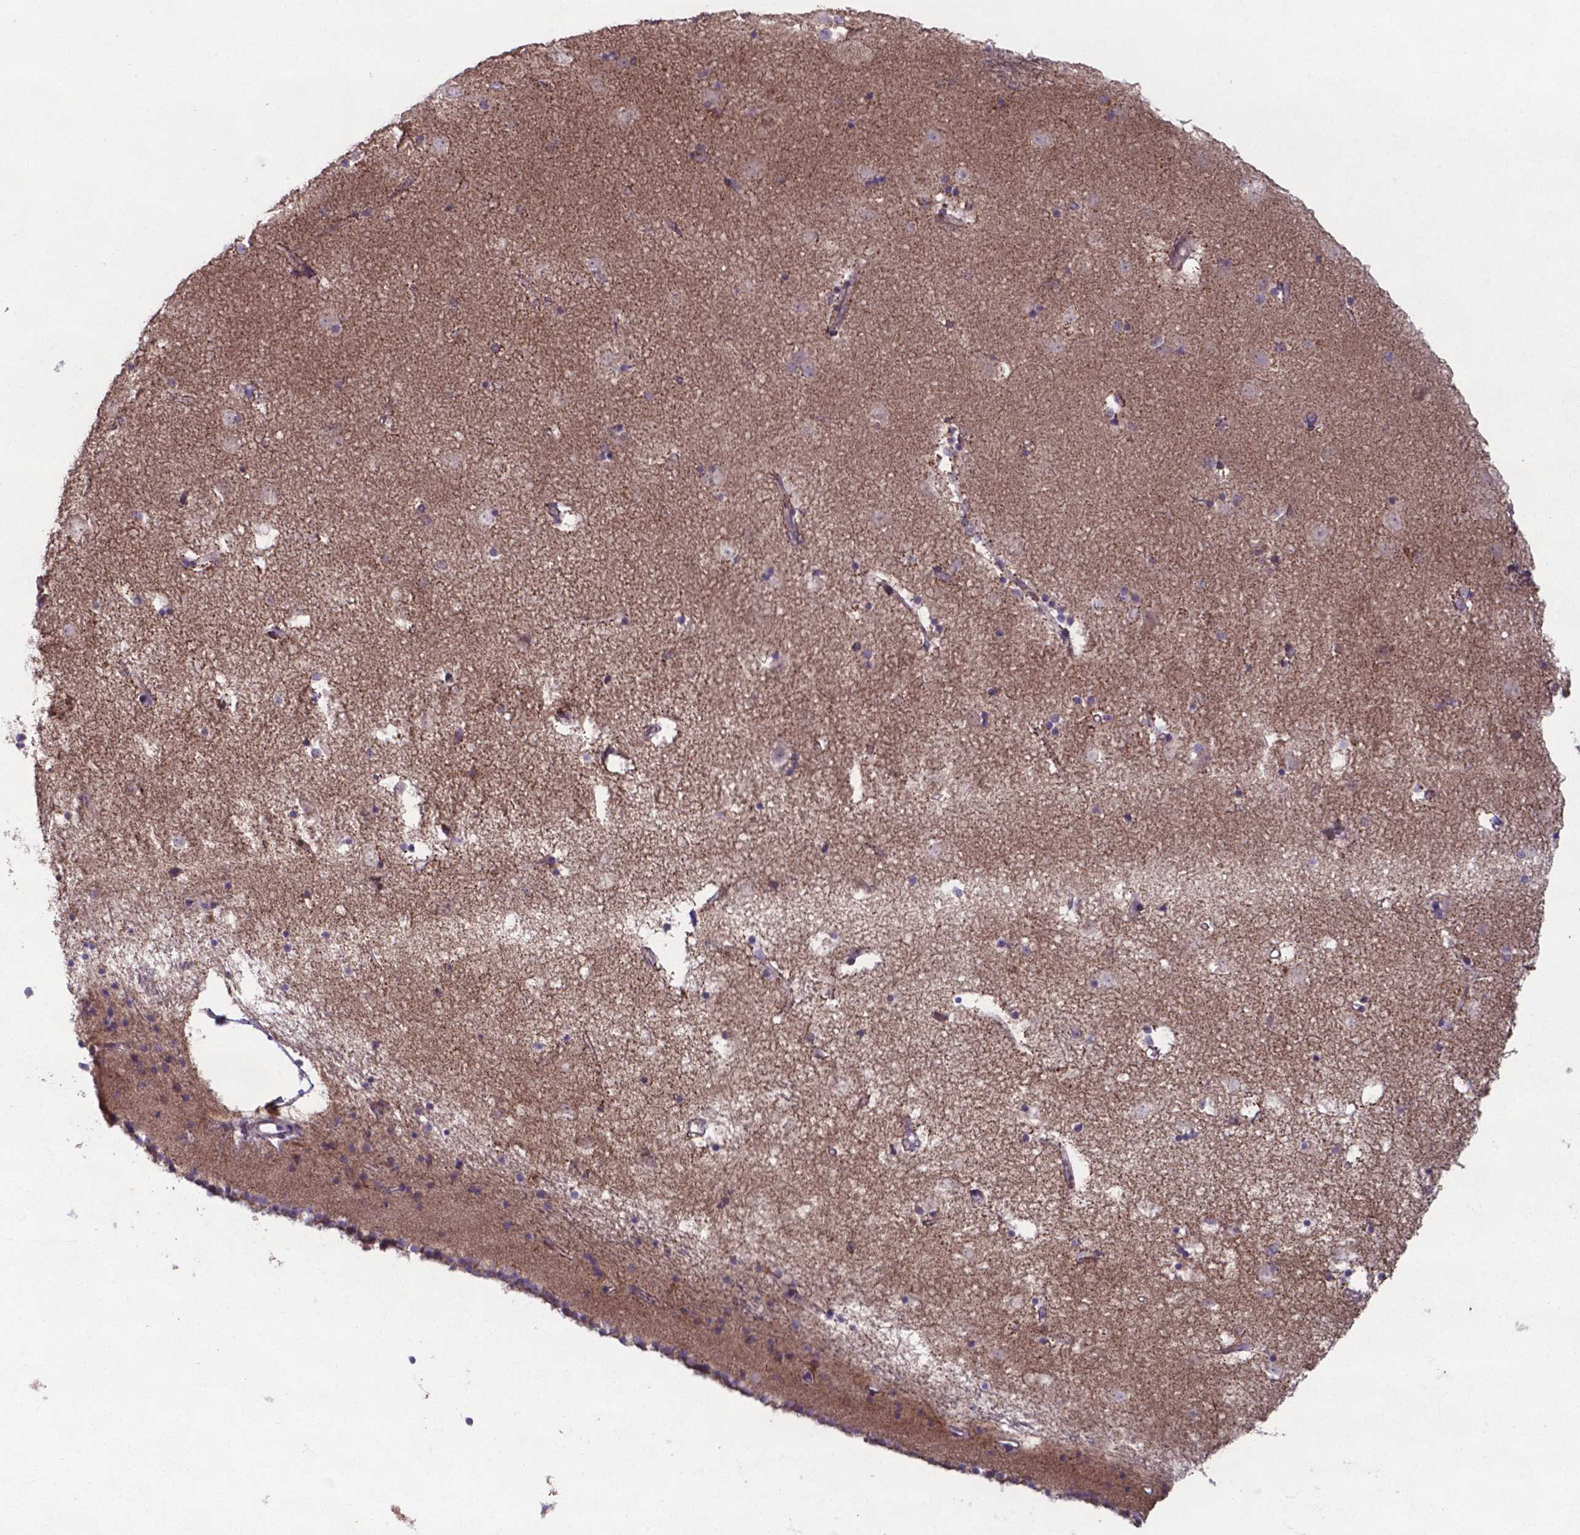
{"staining": {"intensity": "weak", "quantity": "<25%", "location": "cytoplasmic/membranous"}, "tissue": "caudate", "cell_type": "Glial cells", "image_type": "normal", "snomed": [{"axis": "morphology", "description": "Normal tissue, NOS"}, {"axis": "topography", "description": "Lateral ventricle wall"}], "caption": "Immunohistochemistry of unremarkable human caudate displays no positivity in glial cells. (Brightfield microscopy of DAB (3,3'-diaminobenzidine) IHC at high magnification).", "gene": "TYRO3", "patient": {"sex": "female", "age": 71}}